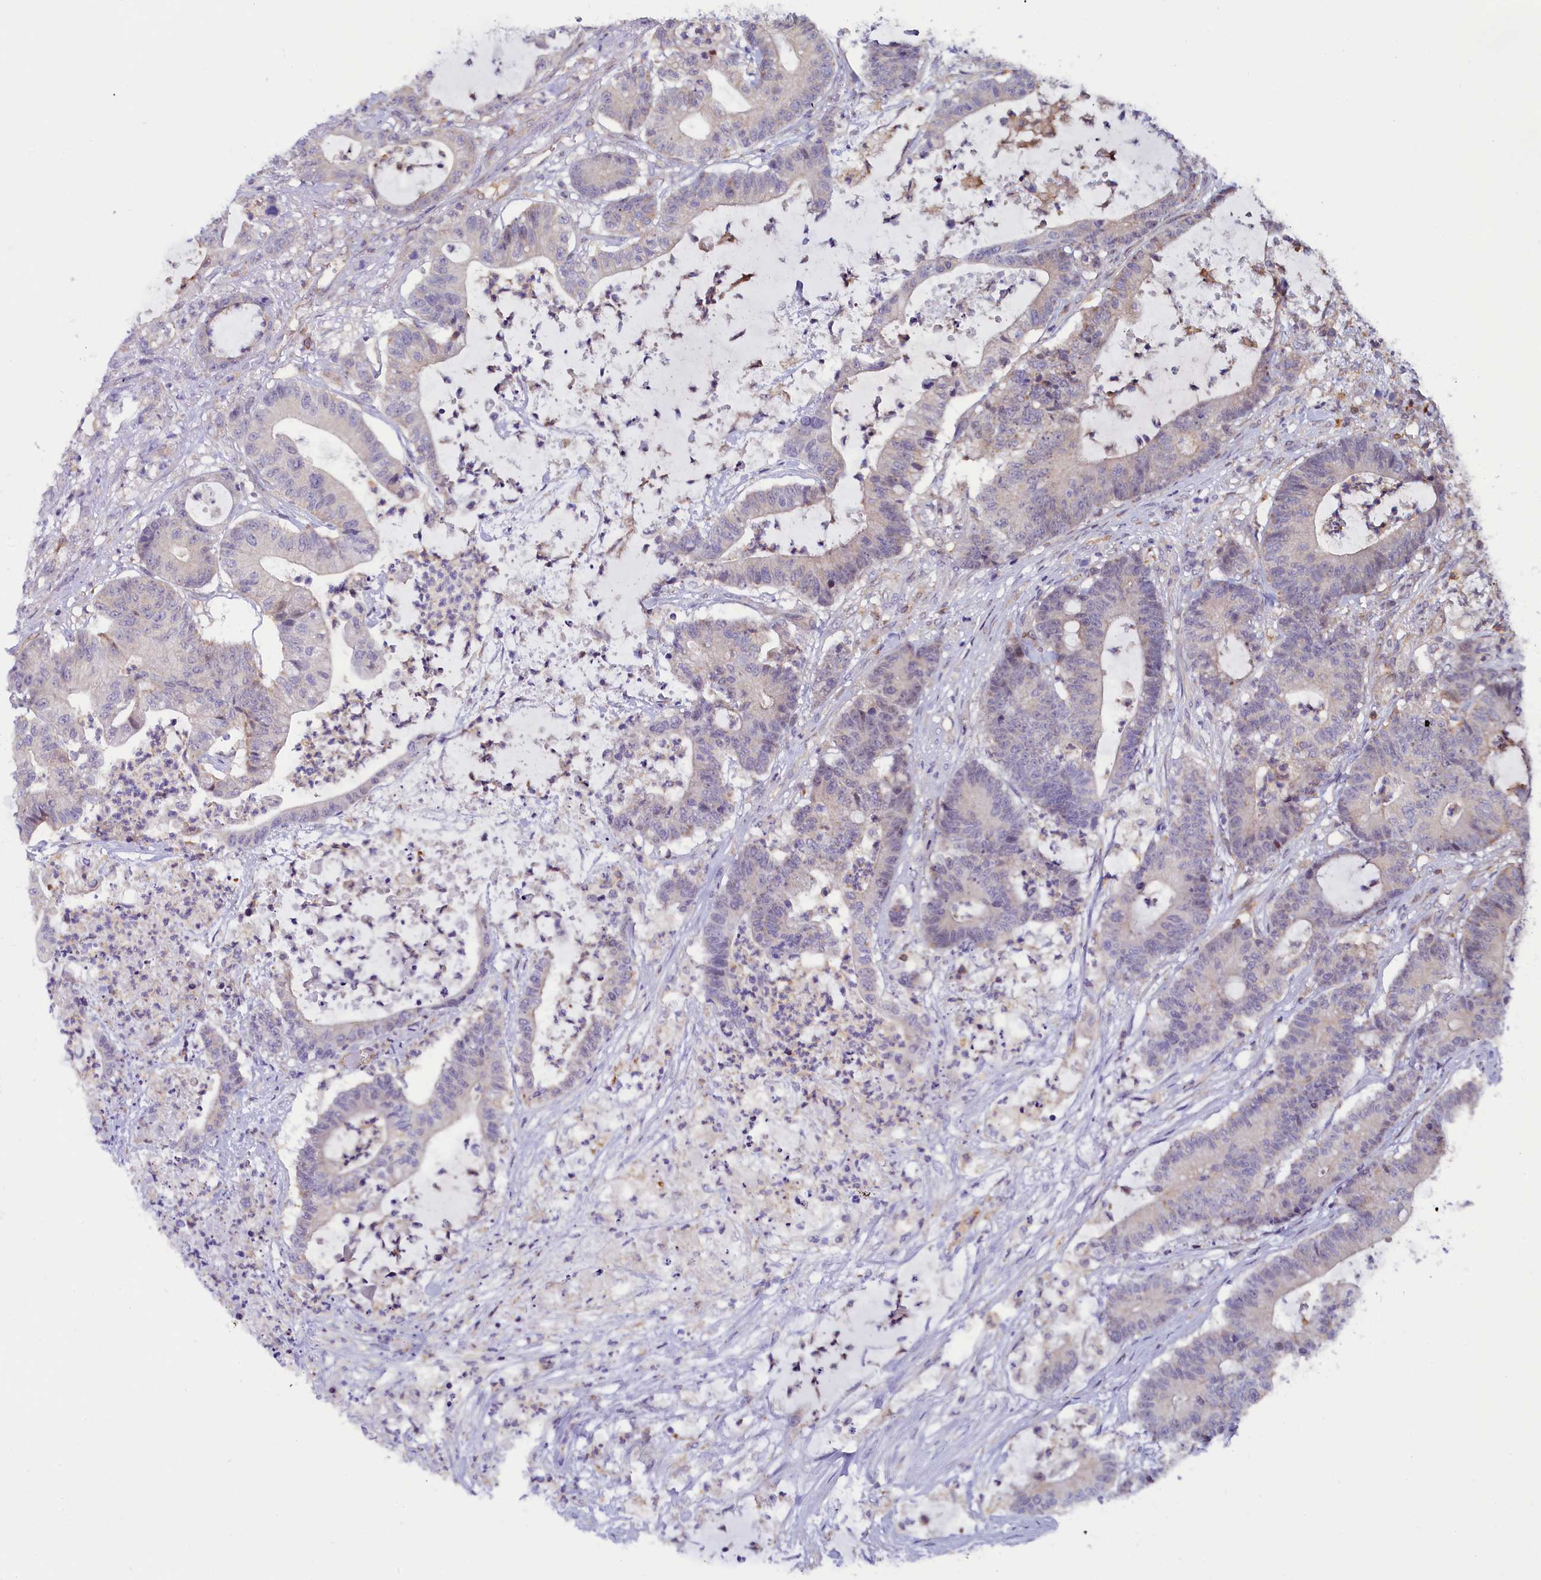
{"staining": {"intensity": "negative", "quantity": "none", "location": "none"}, "tissue": "colorectal cancer", "cell_type": "Tumor cells", "image_type": "cancer", "snomed": [{"axis": "morphology", "description": "Adenocarcinoma, NOS"}, {"axis": "topography", "description": "Colon"}], "caption": "Tumor cells show no significant protein expression in colorectal cancer.", "gene": "CIAPIN1", "patient": {"sex": "female", "age": 84}}